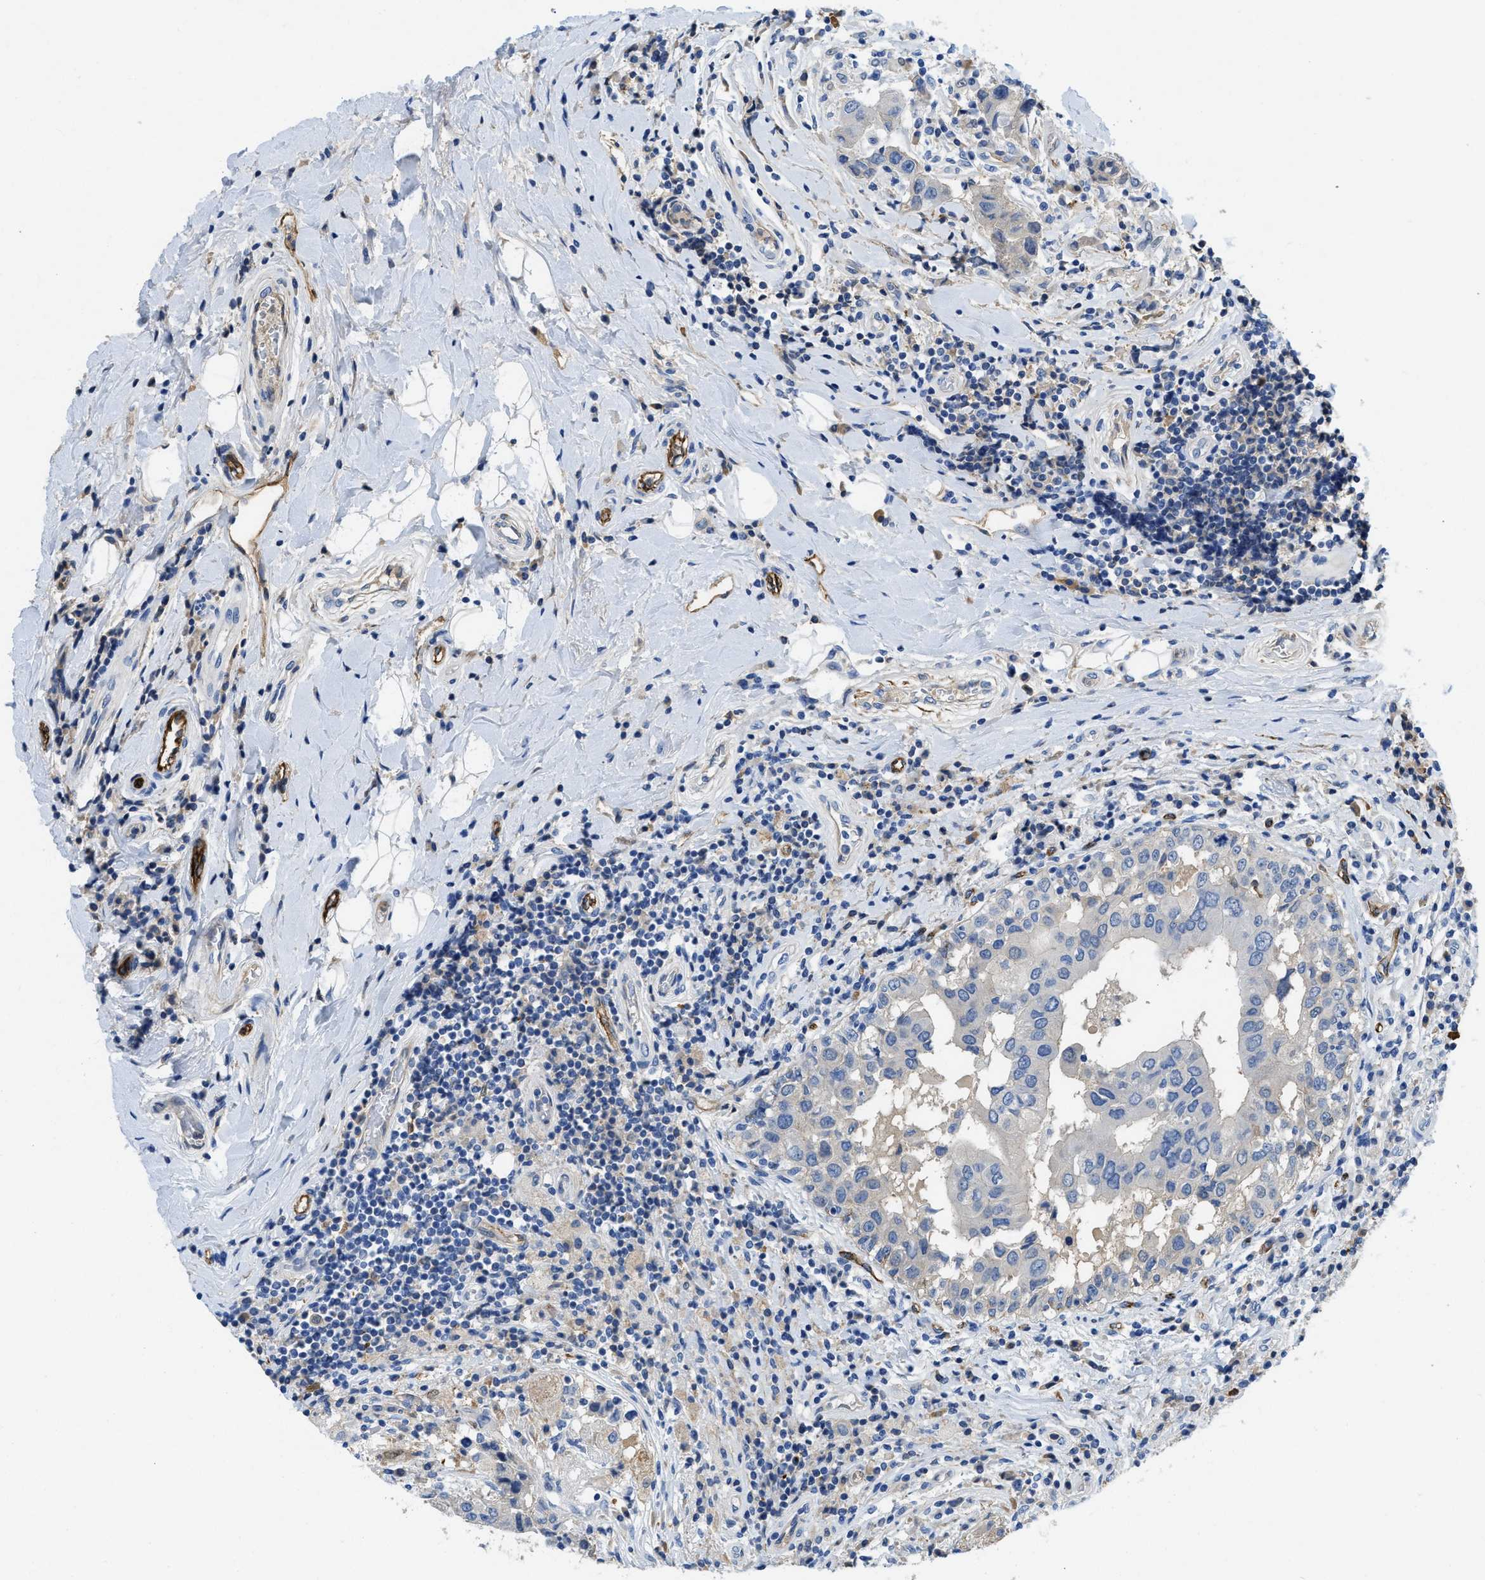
{"staining": {"intensity": "negative", "quantity": "none", "location": "none"}, "tissue": "breast cancer", "cell_type": "Tumor cells", "image_type": "cancer", "snomed": [{"axis": "morphology", "description": "Duct carcinoma"}, {"axis": "topography", "description": "Breast"}], "caption": "Immunohistochemical staining of human infiltrating ductal carcinoma (breast) exhibits no significant staining in tumor cells.", "gene": "SPEG", "patient": {"sex": "female", "age": 27}}